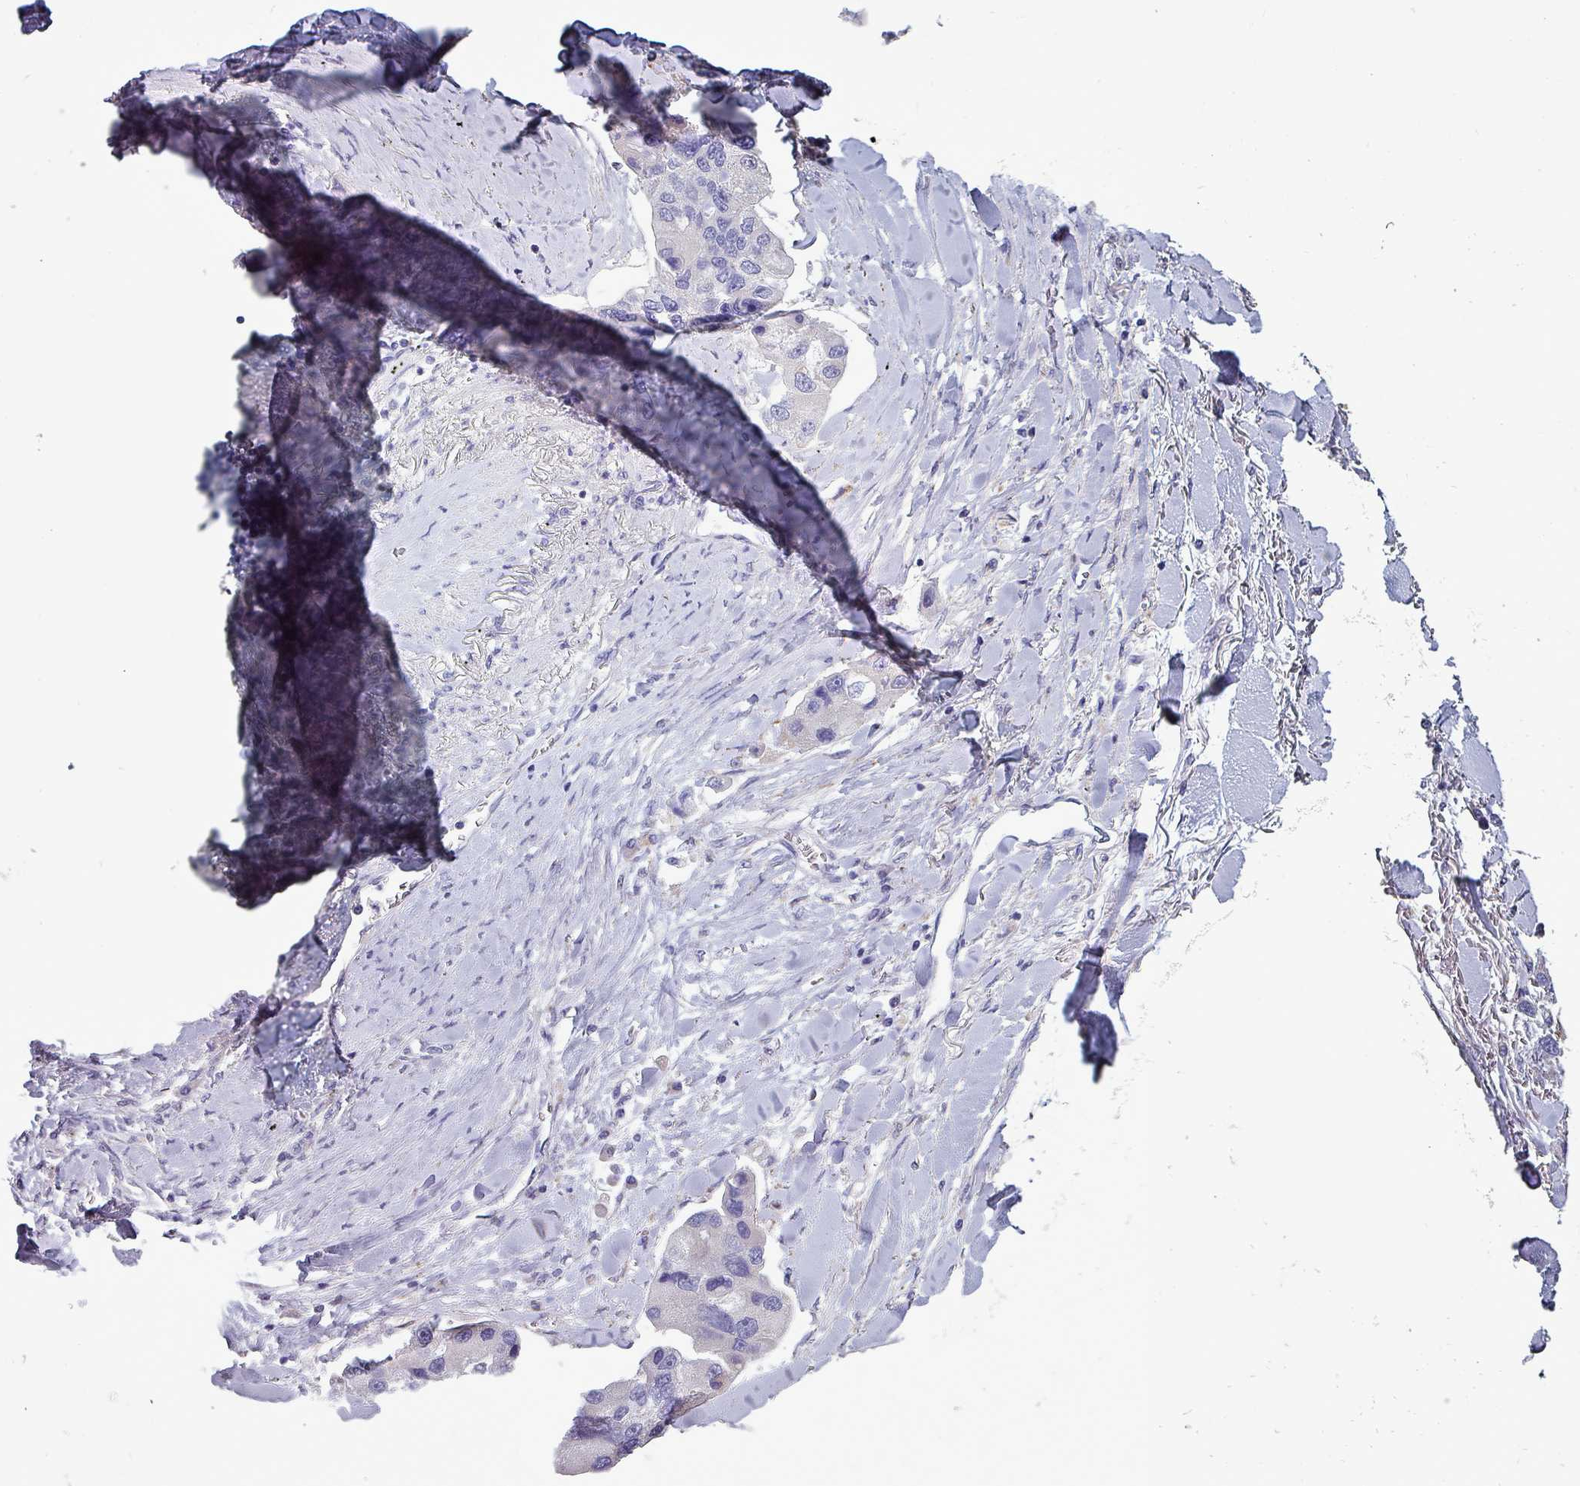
{"staining": {"intensity": "negative", "quantity": "none", "location": "none"}, "tissue": "lung cancer", "cell_type": "Tumor cells", "image_type": "cancer", "snomed": [{"axis": "morphology", "description": "Adenocarcinoma, NOS"}, {"axis": "topography", "description": "Lung"}], "caption": "This is an immunohistochemistry micrograph of adenocarcinoma (lung). There is no expression in tumor cells.", "gene": "HSD3B7", "patient": {"sex": "female", "age": 54}}